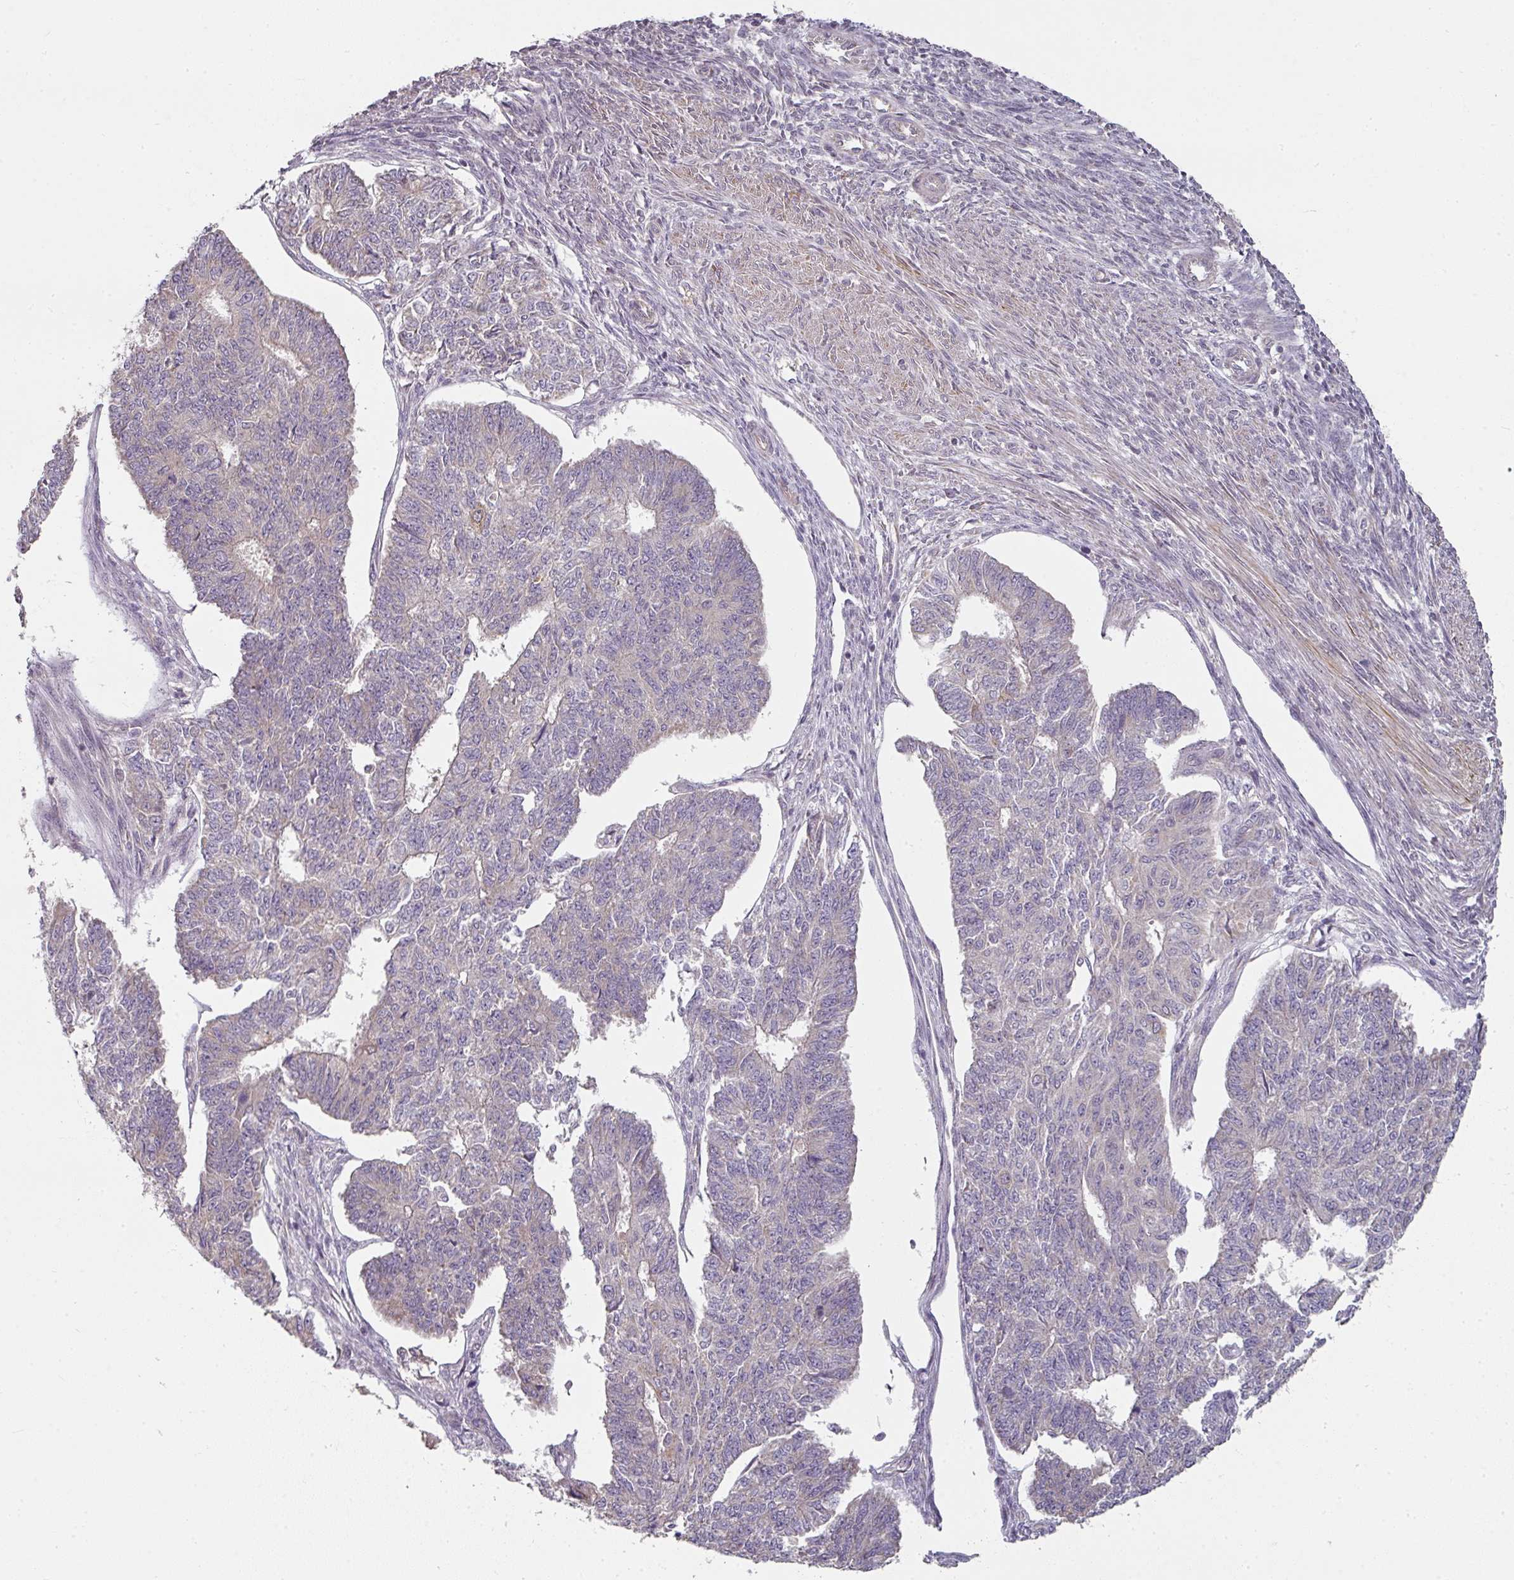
{"staining": {"intensity": "weak", "quantity": "<25%", "location": "cytoplasmic/membranous"}, "tissue": "endometrial cancer", "cell_type": "Tumor cells", "image_type": "cancer", "snomed": [{"axis": "morphology", "description": "Adenocarcinoma, NOS"}, {"axis": "topography", "description": "Endometrium"}], "caption": "Protein analysis of endometrial cancer (adenocarcinoma) displays no significant expression in tumor cells.", "gene": "MAP2K2", "patient": {"sex": "female", "age": 32}}